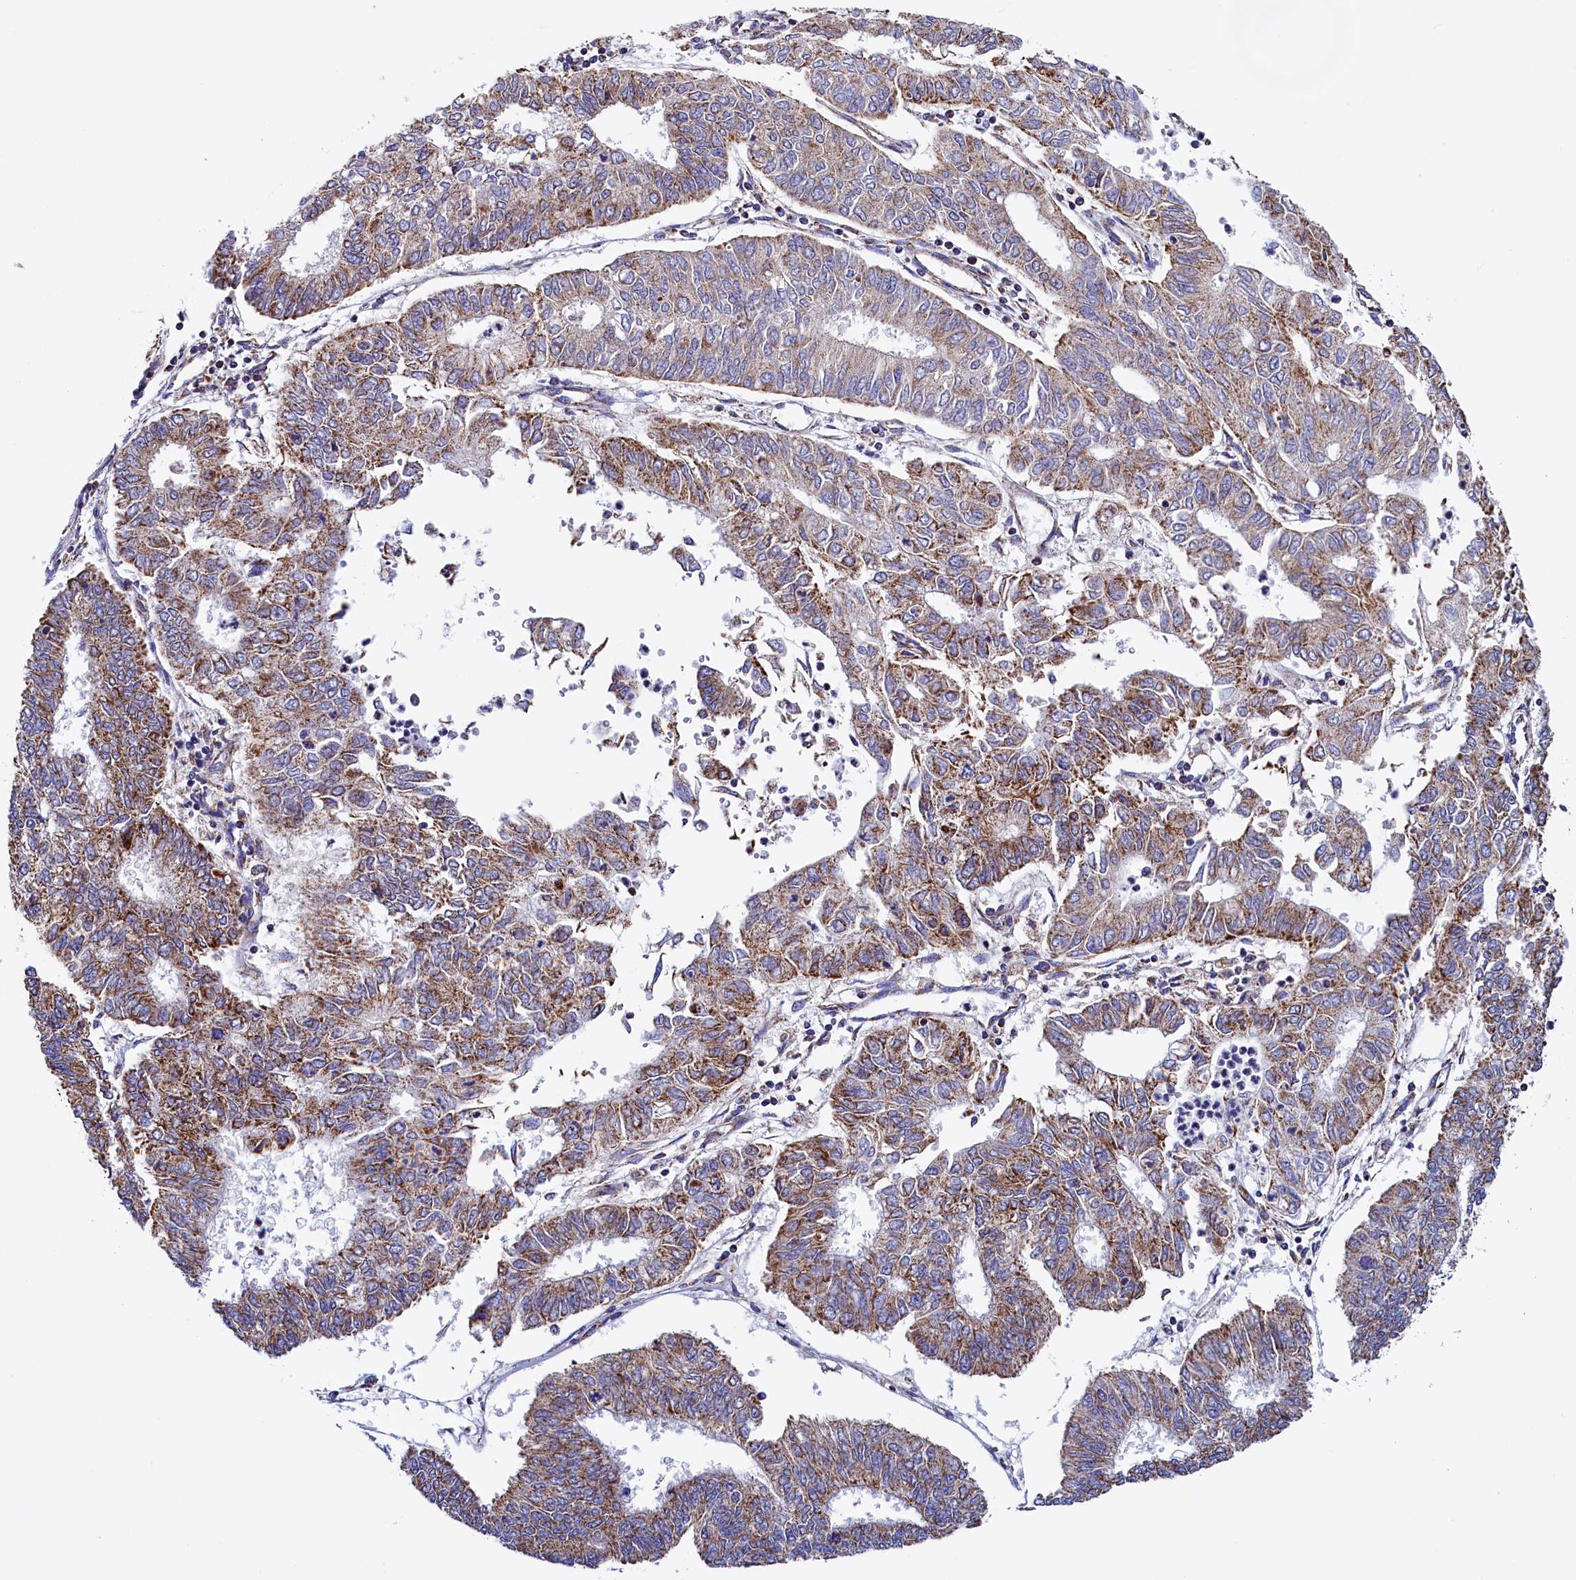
{"staining": {"intensity": "moderate", "quantity": ">75%", "location": "cytoplasmic/membranous"}, "tissue": "endometrial cancer", "cell_type": "Tumor cells", "image_type": "cancer", "snomed": [{"axis": "morphology", "description": "Adenocarcinoma, NOS"}, {"axis": "topography", "description": "Endometrium"}], "caption": "Approximately >75% of tumor cells in human endometrial cancer exhibit moderate cytoplasmic/membranous protein expression as visualized by brown immunohistochemical staining.", "gene": "SLC39A3", "patient": {"sex": "female", "age": 68}}